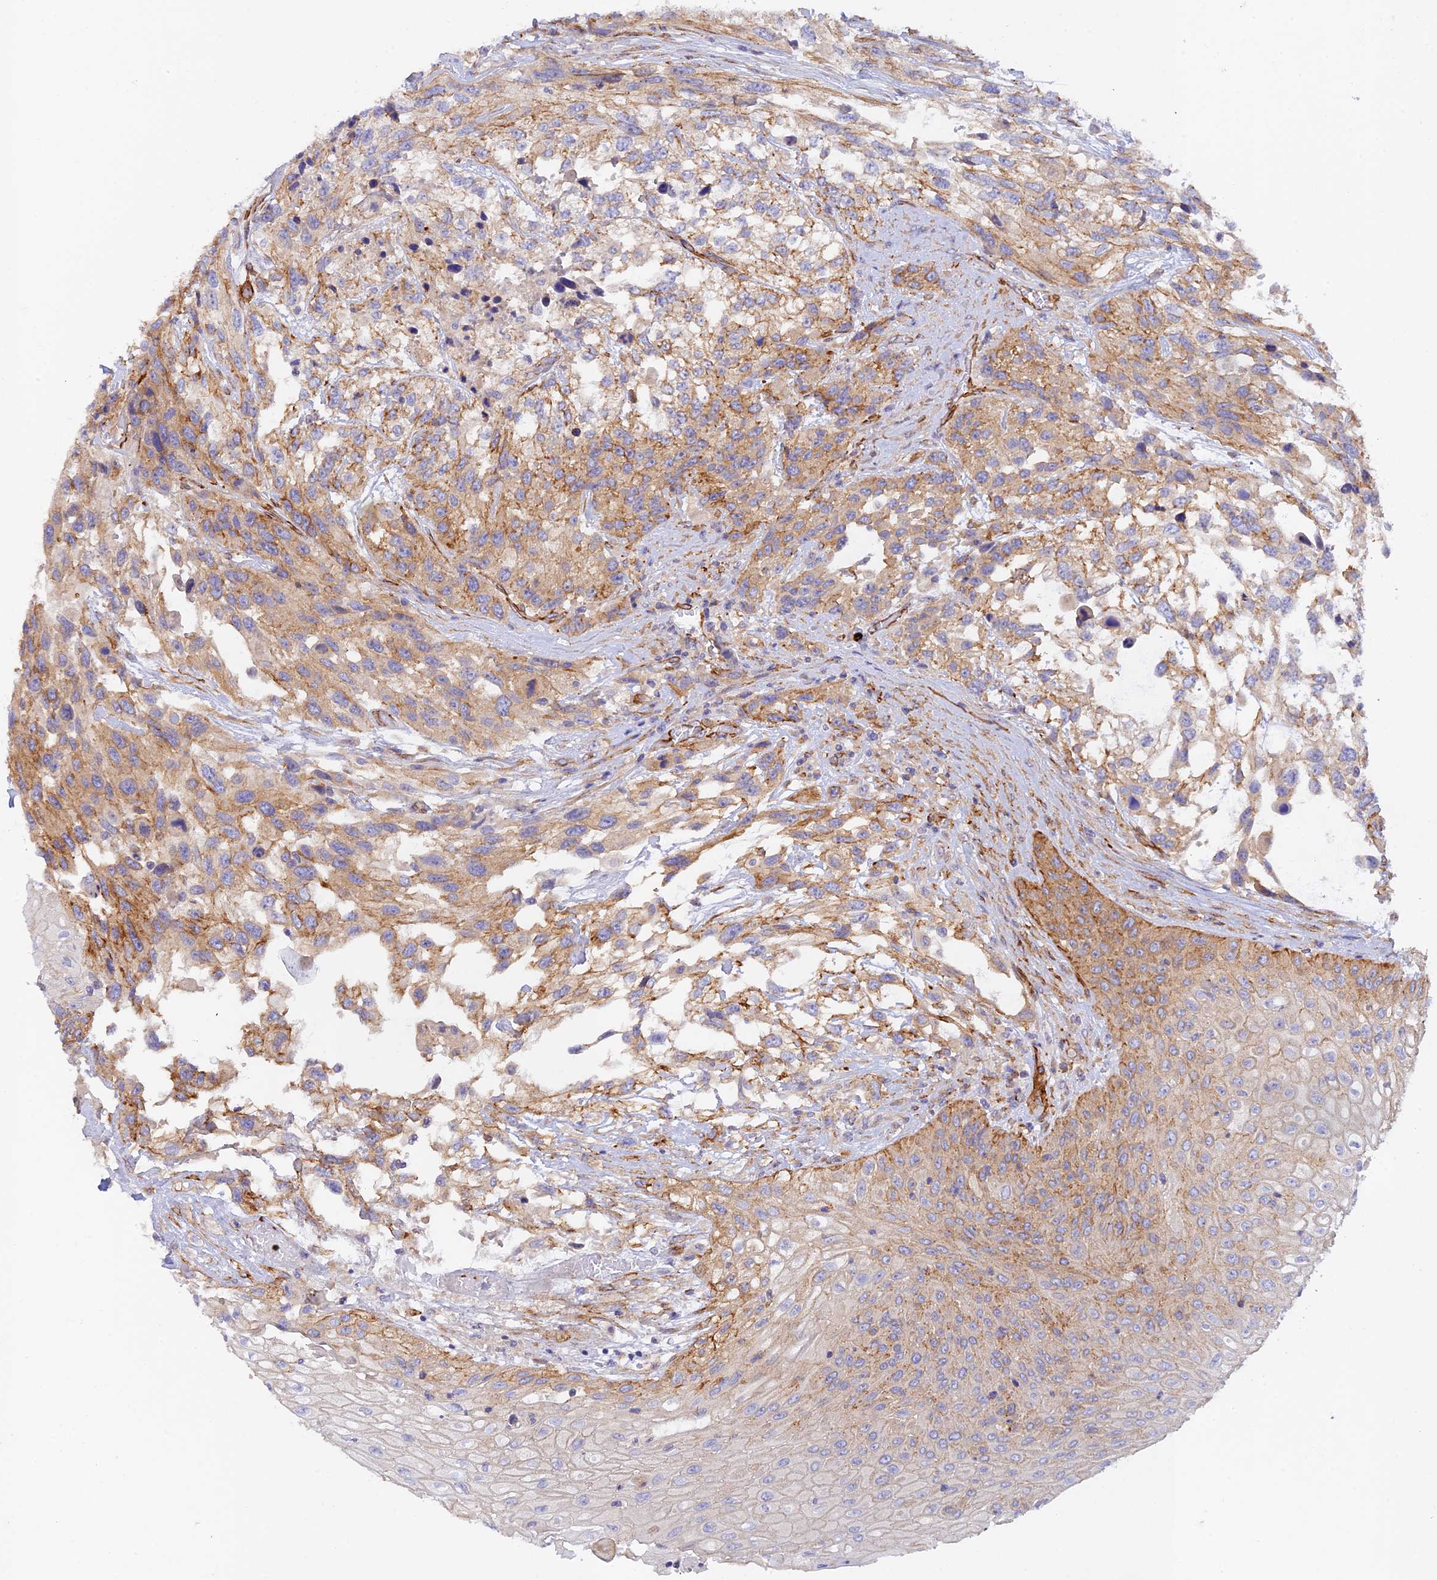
{"staining": {"intensity": "moderate", "quantity": "25%-75%", "location": "cytoplasmic/membranous"}, "tissue": "urothelial cancer", "cell_type": "Tumor cells", "image_type": "cancer", "snomed": [{"axis": "morphology", "description": "Urothelial carcinoma, High grade"}, {"axis": "topography", "description": "Urinary bladder"}], "caption": "Immunohistochemical staining of high-grade urothelial carcinoma shows moderate cytoplasmic/membranous protein expression in about 25%-75% of tumor cells. (DAB (3,3'-diaminobenzidine) IHC, brown staining for protein, blue staining for nuclei).", "gene": "MYO9A", "patient": {"sex": "female", "age": 70}}